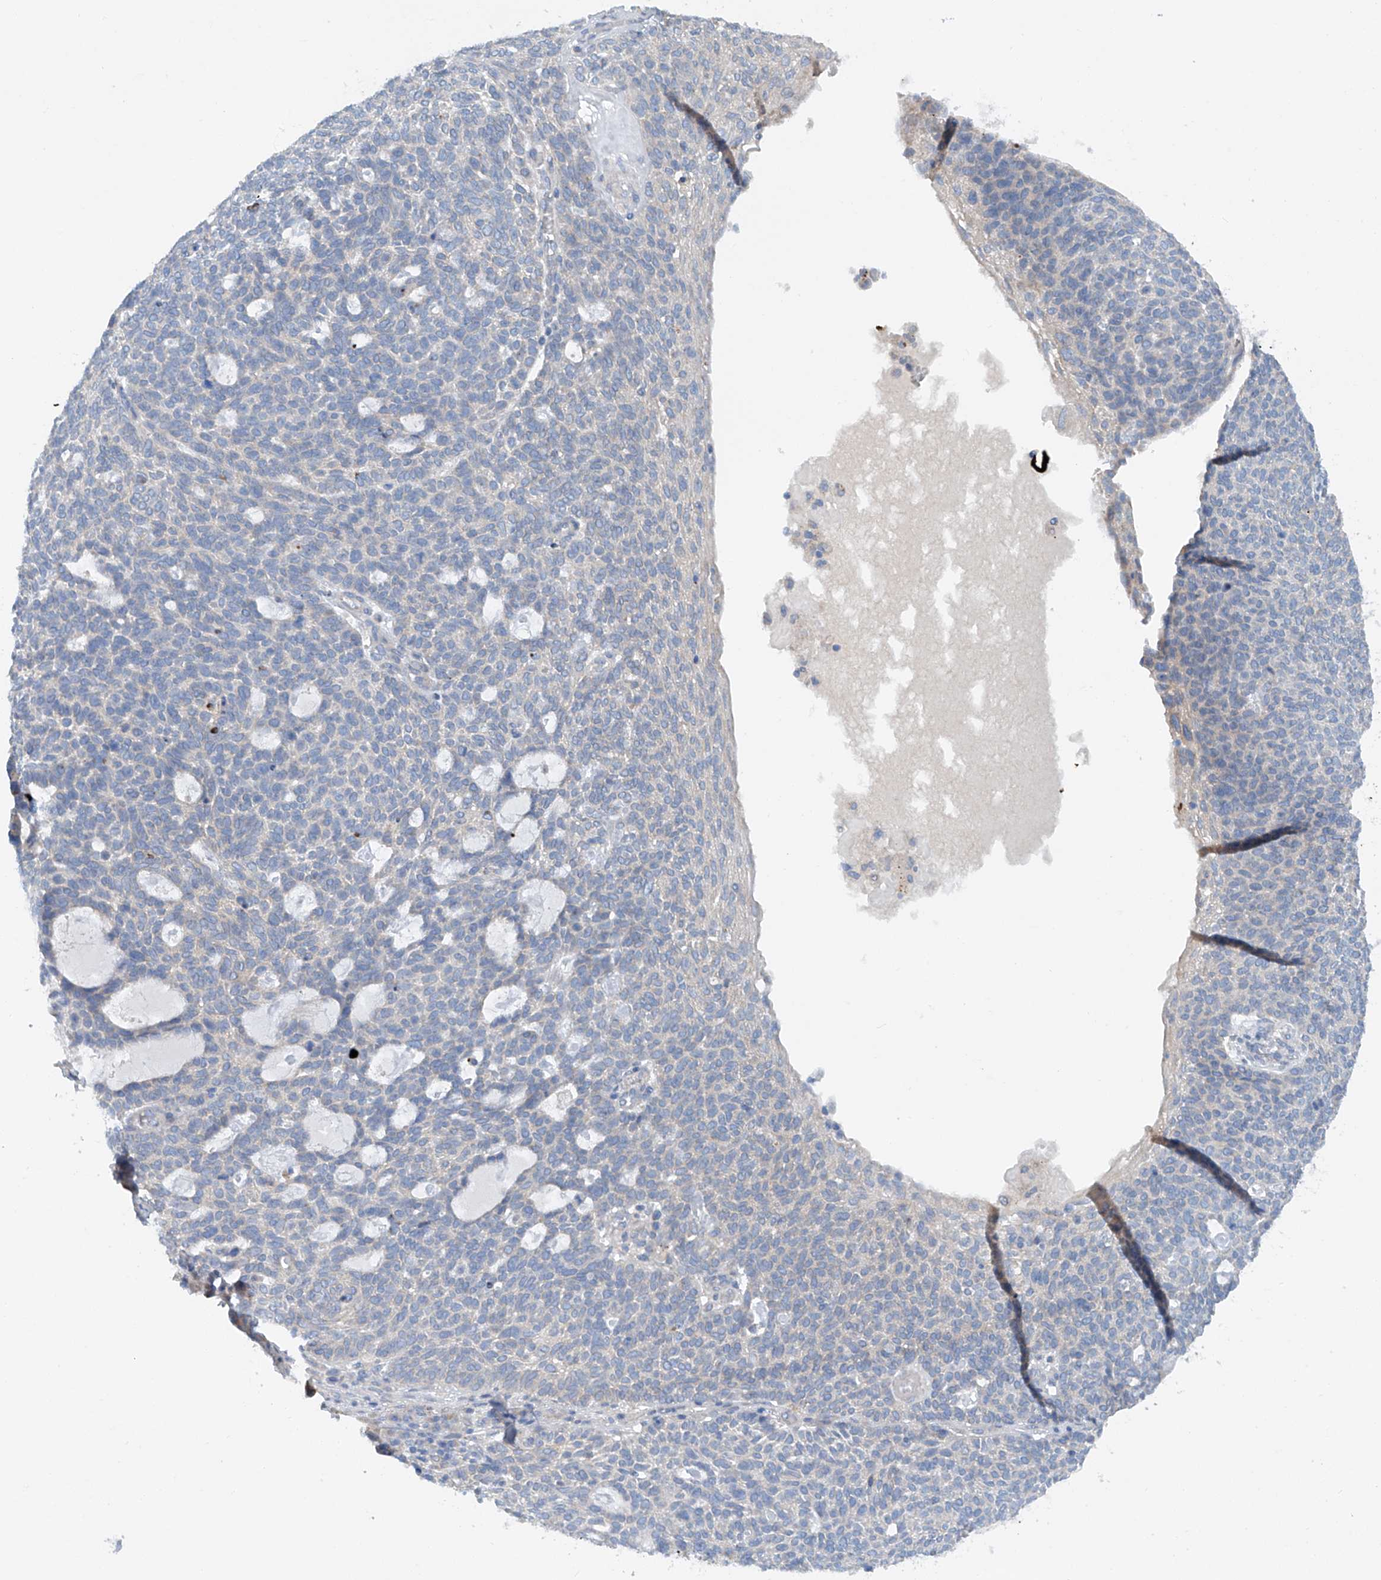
{"staining": {"intensity": "negative", "quantity": "none", "location": "none"}, "tissue": "skin cancer", "cell_type": "Tumor cells", "image_type": "cancer", "snomed": [{"axis": "morphology", "description": "Squamous cell carcinoma, NOS"}, {"axis": "topography", "description": "Skin"}], "caption": "Protein analysis of squamous cell carcinoma (skin) demonstrates no significant positivity in tumor cells.", "gene": "CEP85L", "patient": {"sex": "female", "age": 90}}